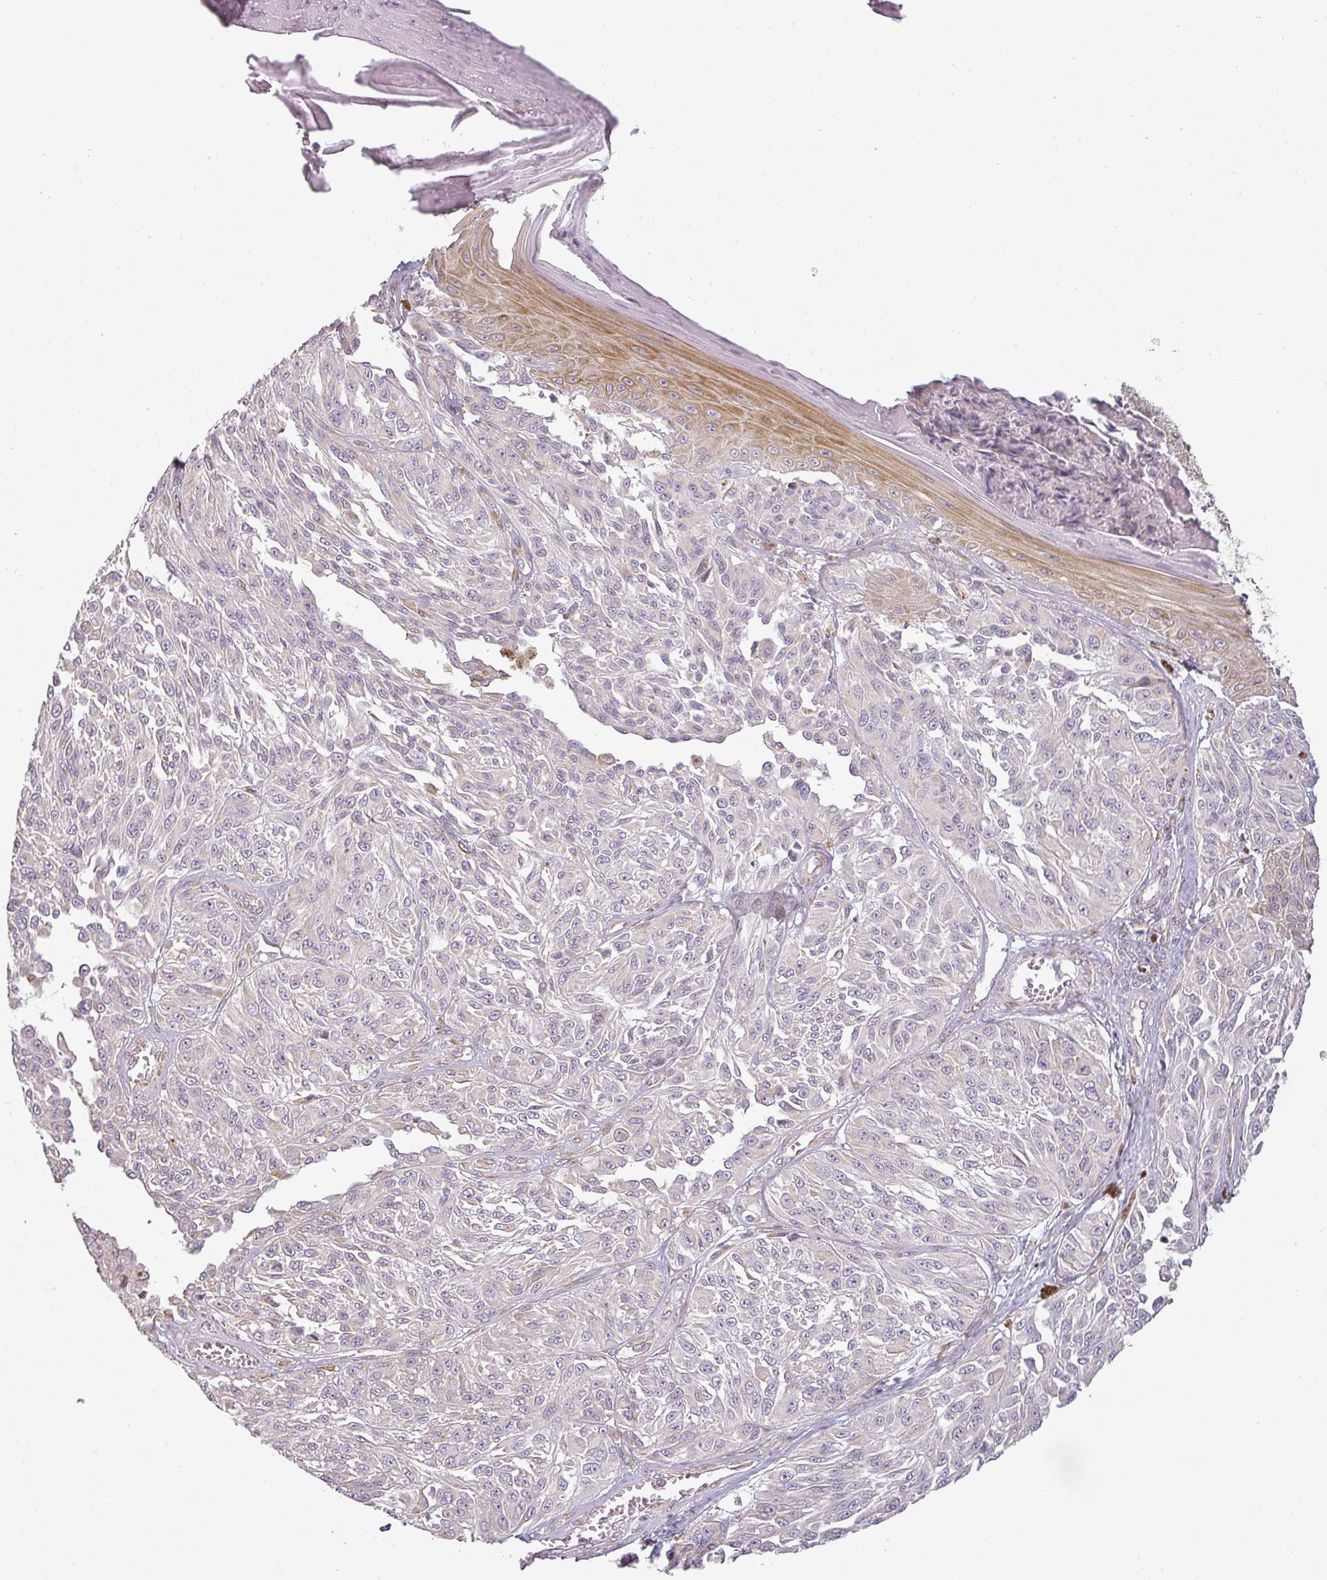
{"staining": {"intensity": "negative", "quantity": "none", "location": "none"}, "tissue": "melanoma", "cell_type": "Tumor cells", "image_type": "cancer", "snomed": [{"axis": "morphology", "description": "Malignant melanoma, NOS"}, {"axis": "topography", "description": "Skin"}], "caption": "Melanoma stained for a protein using immunohistochemistry (IHC) exhibits no positivity tumor cells.", "gene": "CCDC144A", "patient": {"sex": "male", "age": 94}}